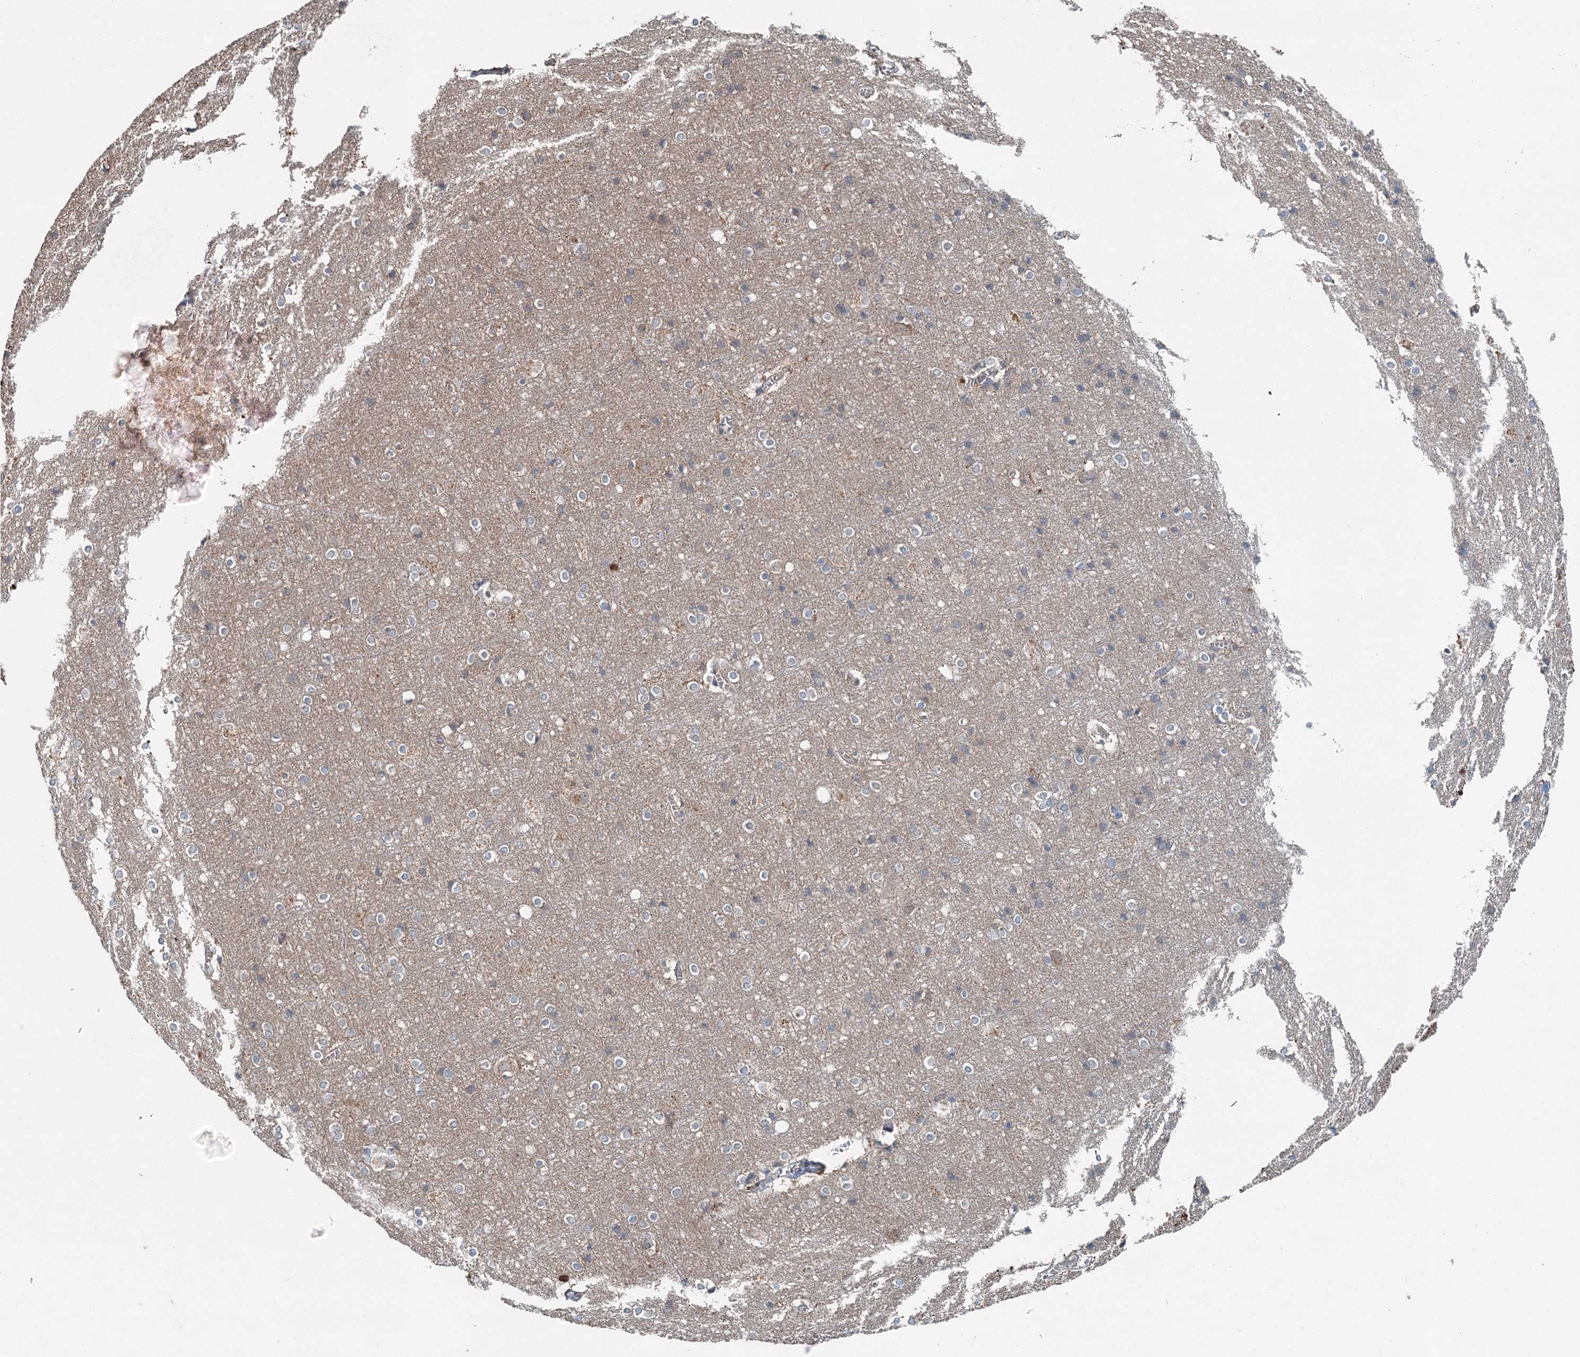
{"staining": {"intensity": "weak", "quantity": "<25%", "location": "cytoplasmic/membranous"}, "tissue": "cerebral cortex", "cell_type": "Endothelial cells", "image_type": "normal", "snomed": [{"axis": "morphology", "description": "Normal tissue, NOS"}, {"axis": "topography", "description": "Cerebral cortex"}], "caption": "This is an immunohistochemistry micrograph of benign human cerebral cortex. There is no staining in endothelial cells.", "gene": "SKIC3", "patient": {"sex": "male", "age": 54}}